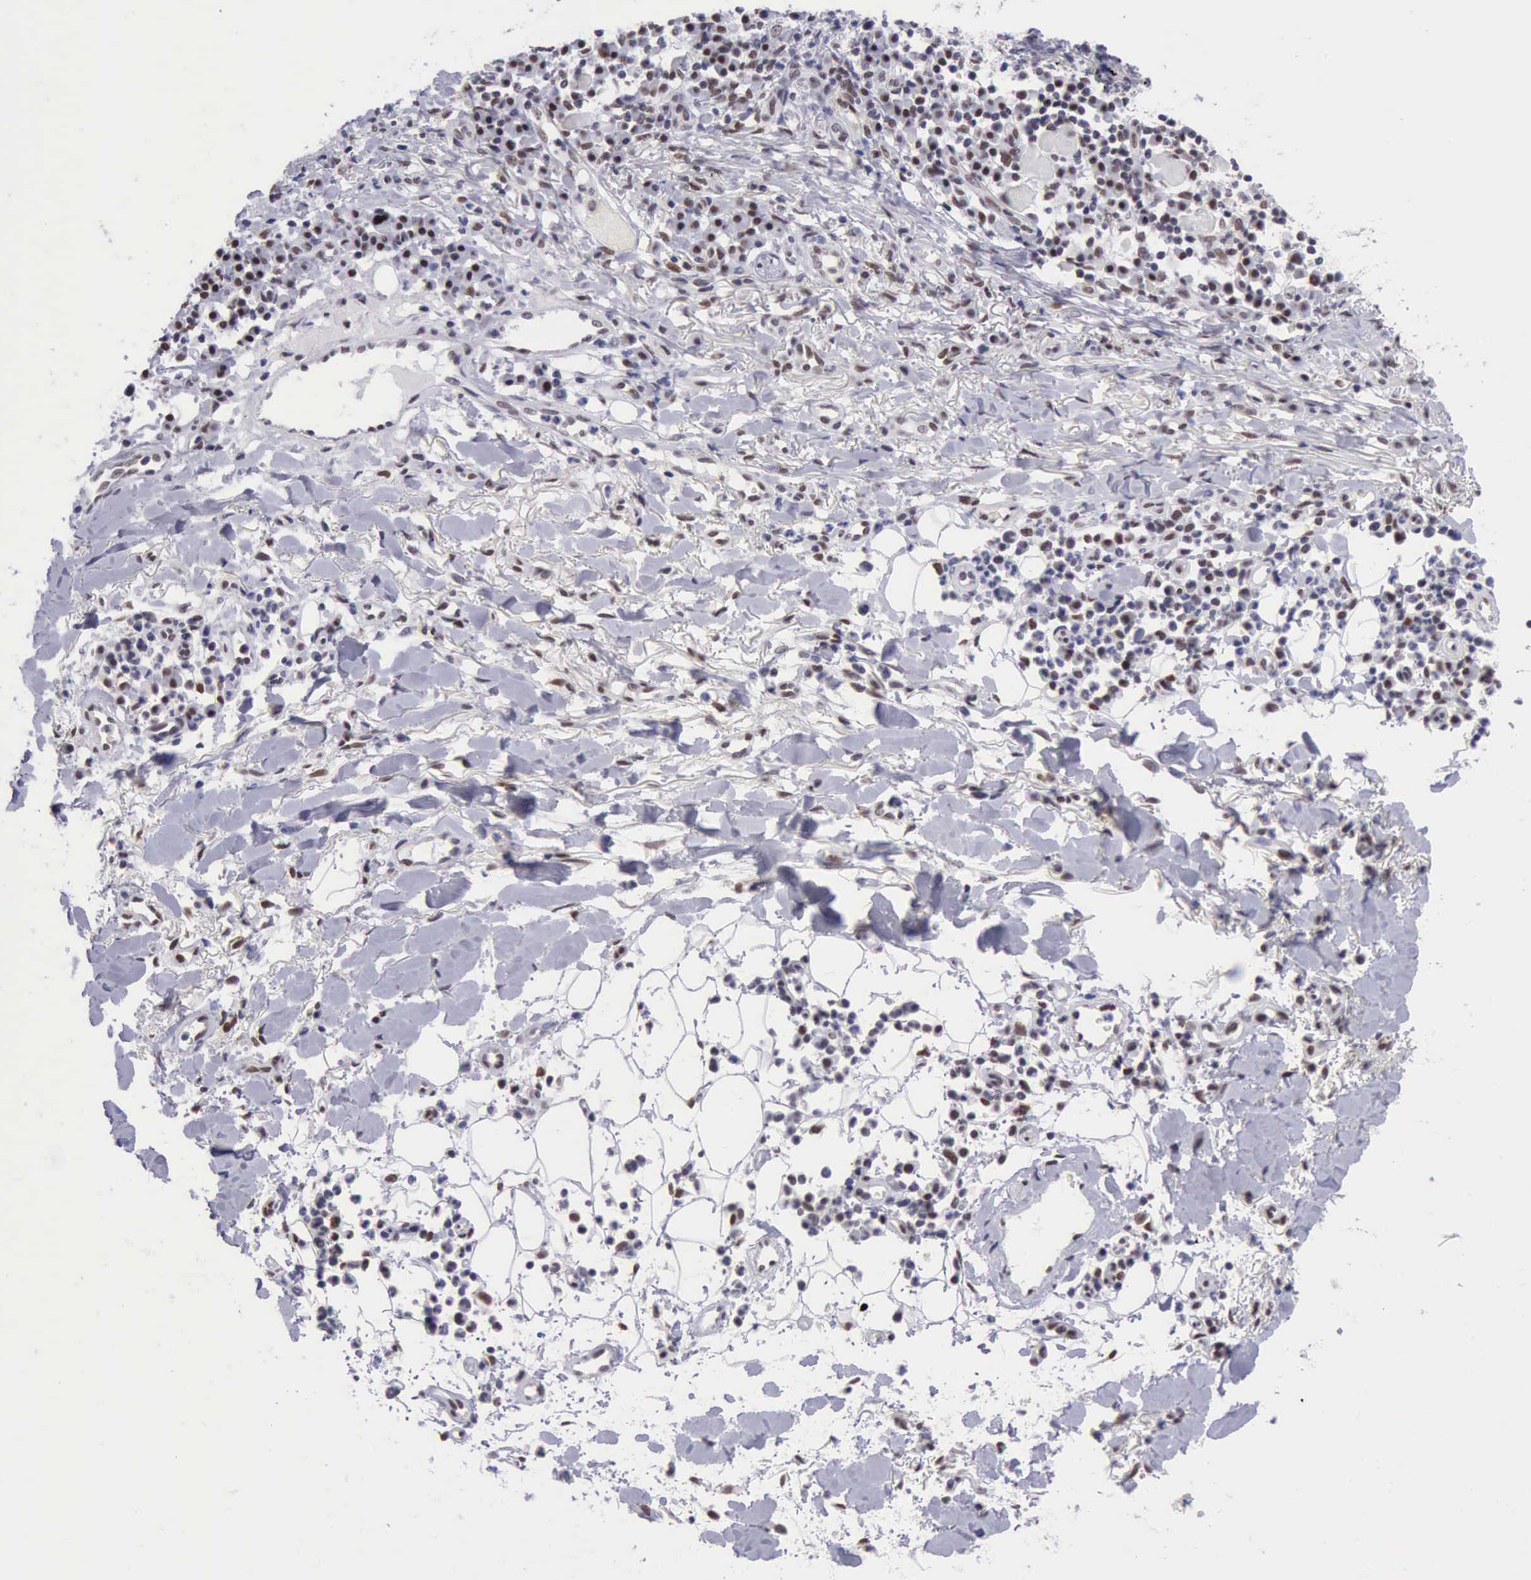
{"staining": {"intensity": "moderate", "quantity": "25%-75%", "location": "nuclear"}, "tissue": "skin cancer", "cell_type": "Tumor cells", "image_type": "cancer", "snomed": [{"axis": "morphology", "description": "Squamous cell carcinoma, NOS"}, {"axis": "topography", "description": "Skin"}], "caption": "Skin cancer stained with immunohistochemistry (IHC) demonstrates moderate nuclear expression in about 25%-75% of tumor cells.", "gene": "ERCC4", "patient": {"sex": "female", "age": 89}}